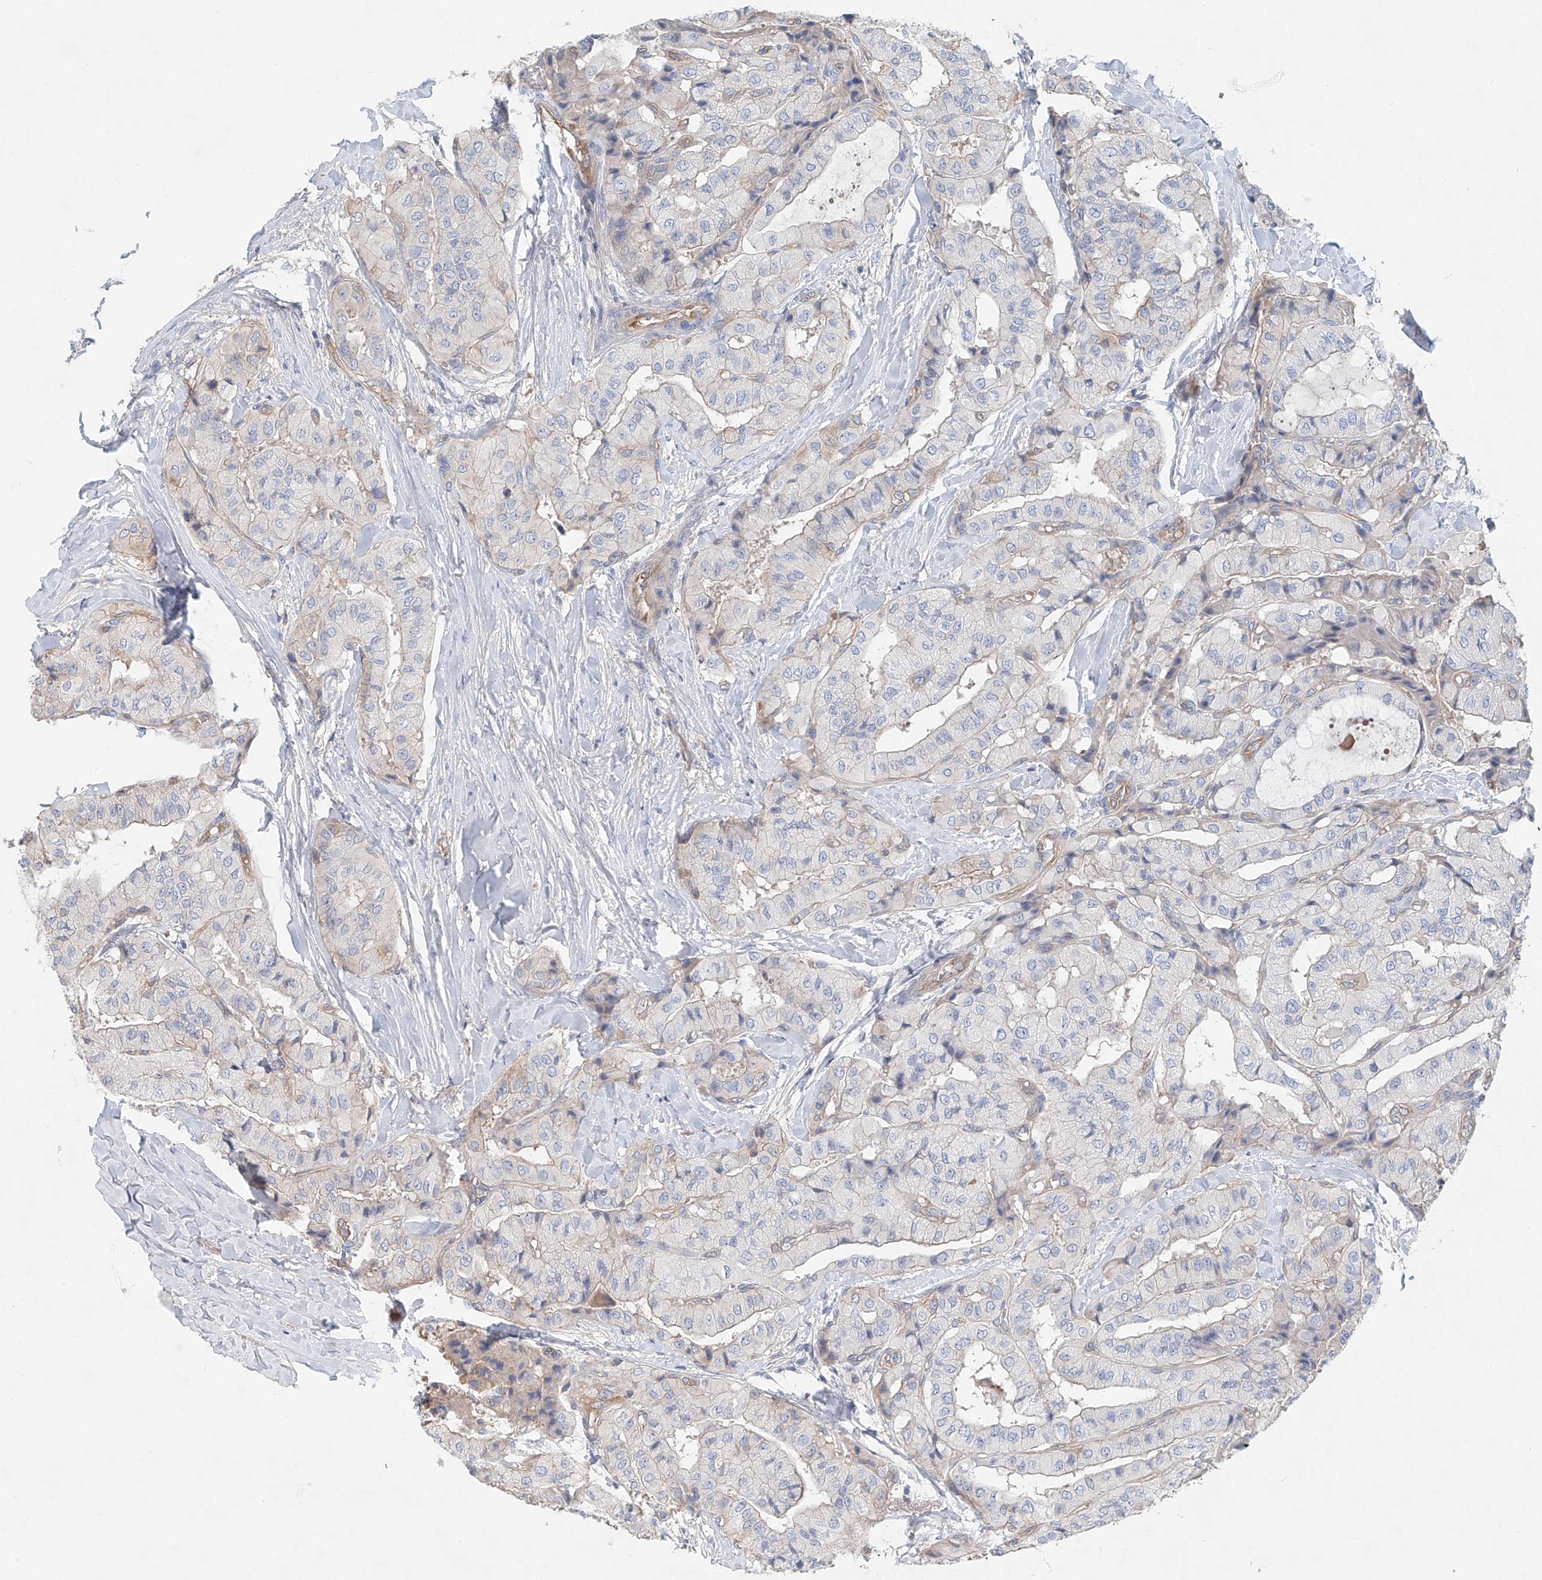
{"staining": {"intensity": "weak", "quantity": "<25%", "location": "cytoplasmic/membranous"}, "tissue": "thyroid cancer", "cell_type": "Tumor cells", "image_type": "cancer", "snomed": [{"axis": "morphology", "description": "Papillary adenocarcinoma, NOS"}, {"axis": "topography", "description": "Thyroid gland"}], "caption": "Tumor cells are negative for protein expression in human papillary adenocarcinoma (thyroid).", "gene": "FRYL", "patient": {"sex": "female", "age": 59}}